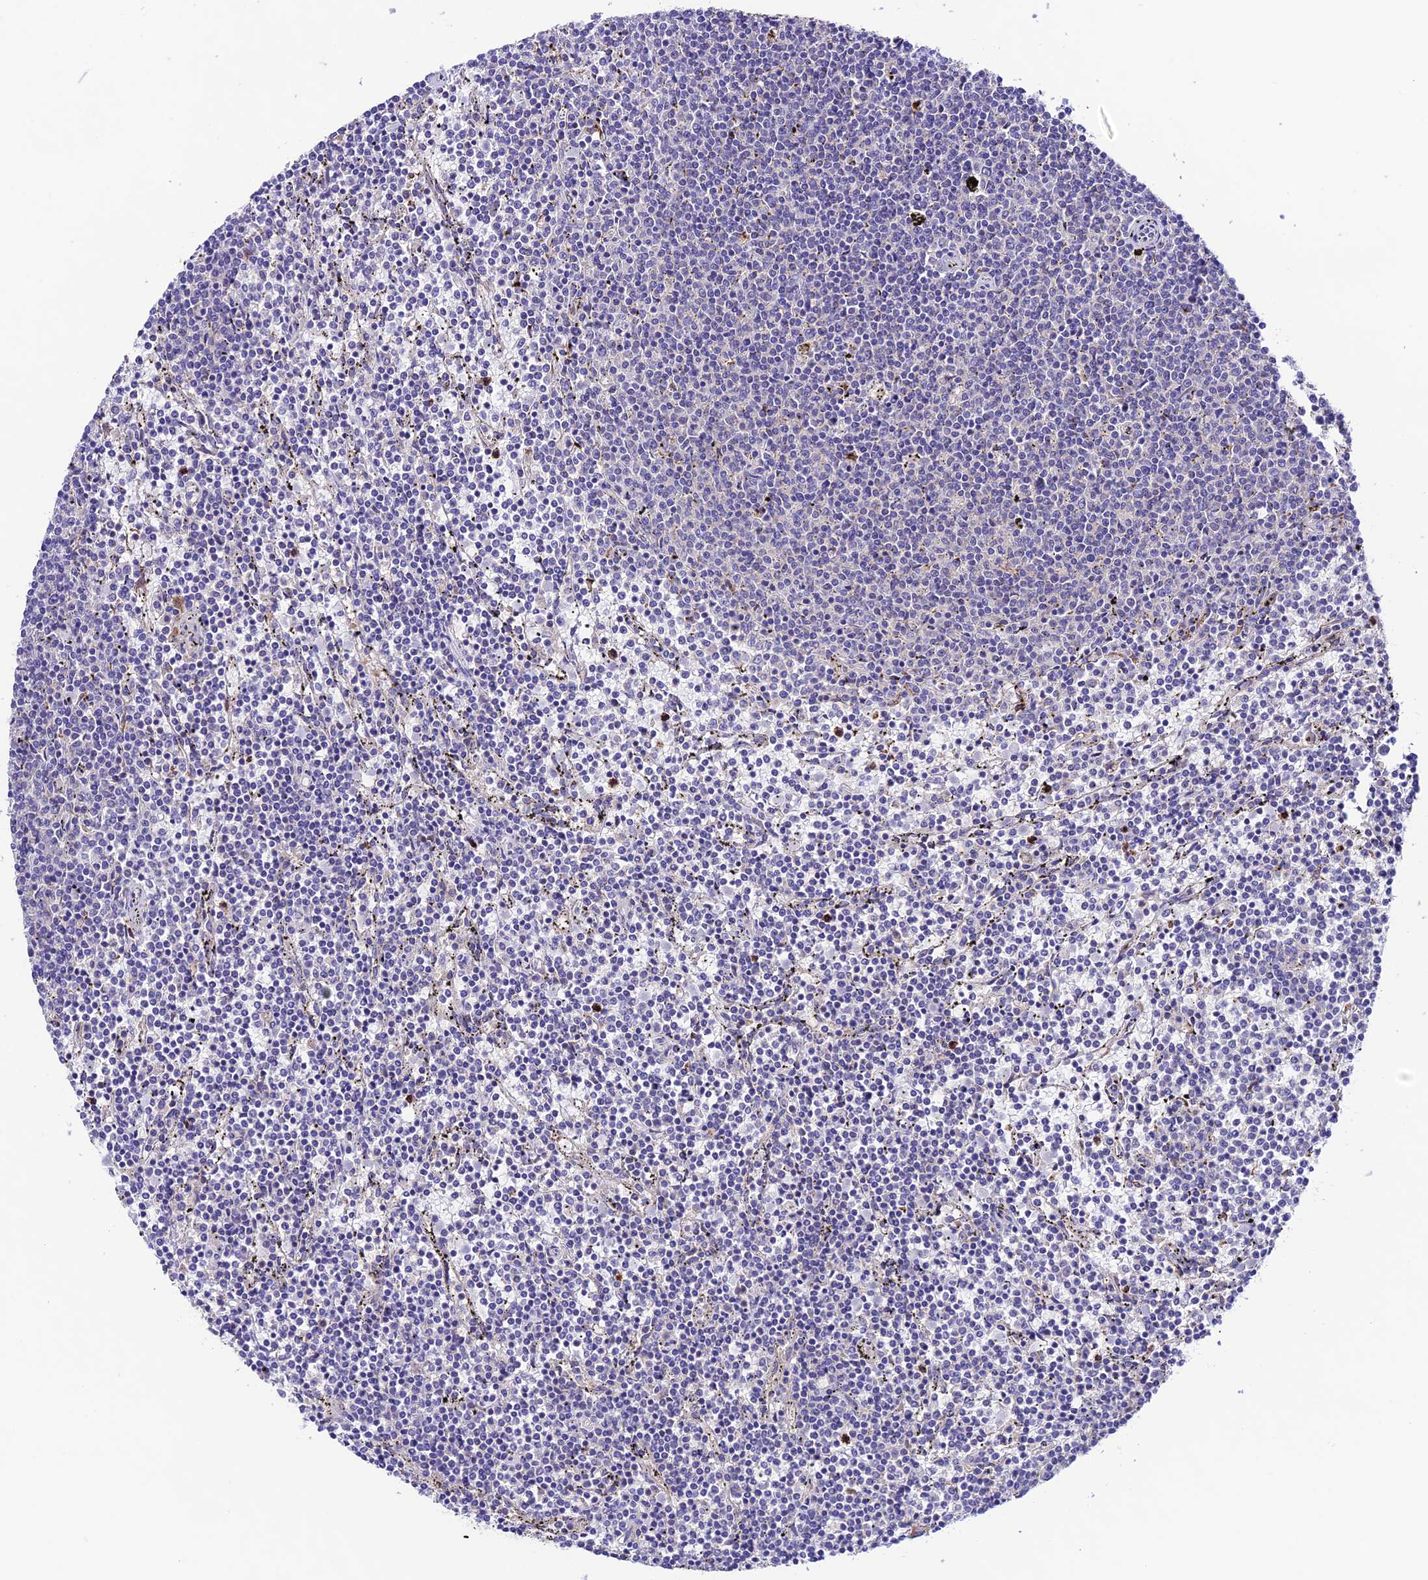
{"staining": {"intensity": "negative", "quantity": "none", "location": "none"}, "tissue": "lymphoma", "cell_type": "Tumor cells", "image_type": "cancer", "snomed": [{"axis": "morphology", "description": "Malignant lymphoma, non-Hodgkin's type, Low grade"}, {"axis": "topography", "description": "Spleen"}], "caption": "Immunohistochemical staining of lymphoma reveals no significant expression in tumor cells. The staining is performed using DAB brown chromogen with nuclei counter-stained in using hematoxylin.", "gene": "LACTB2", "patient": {"sex": "female", "age": 50}}